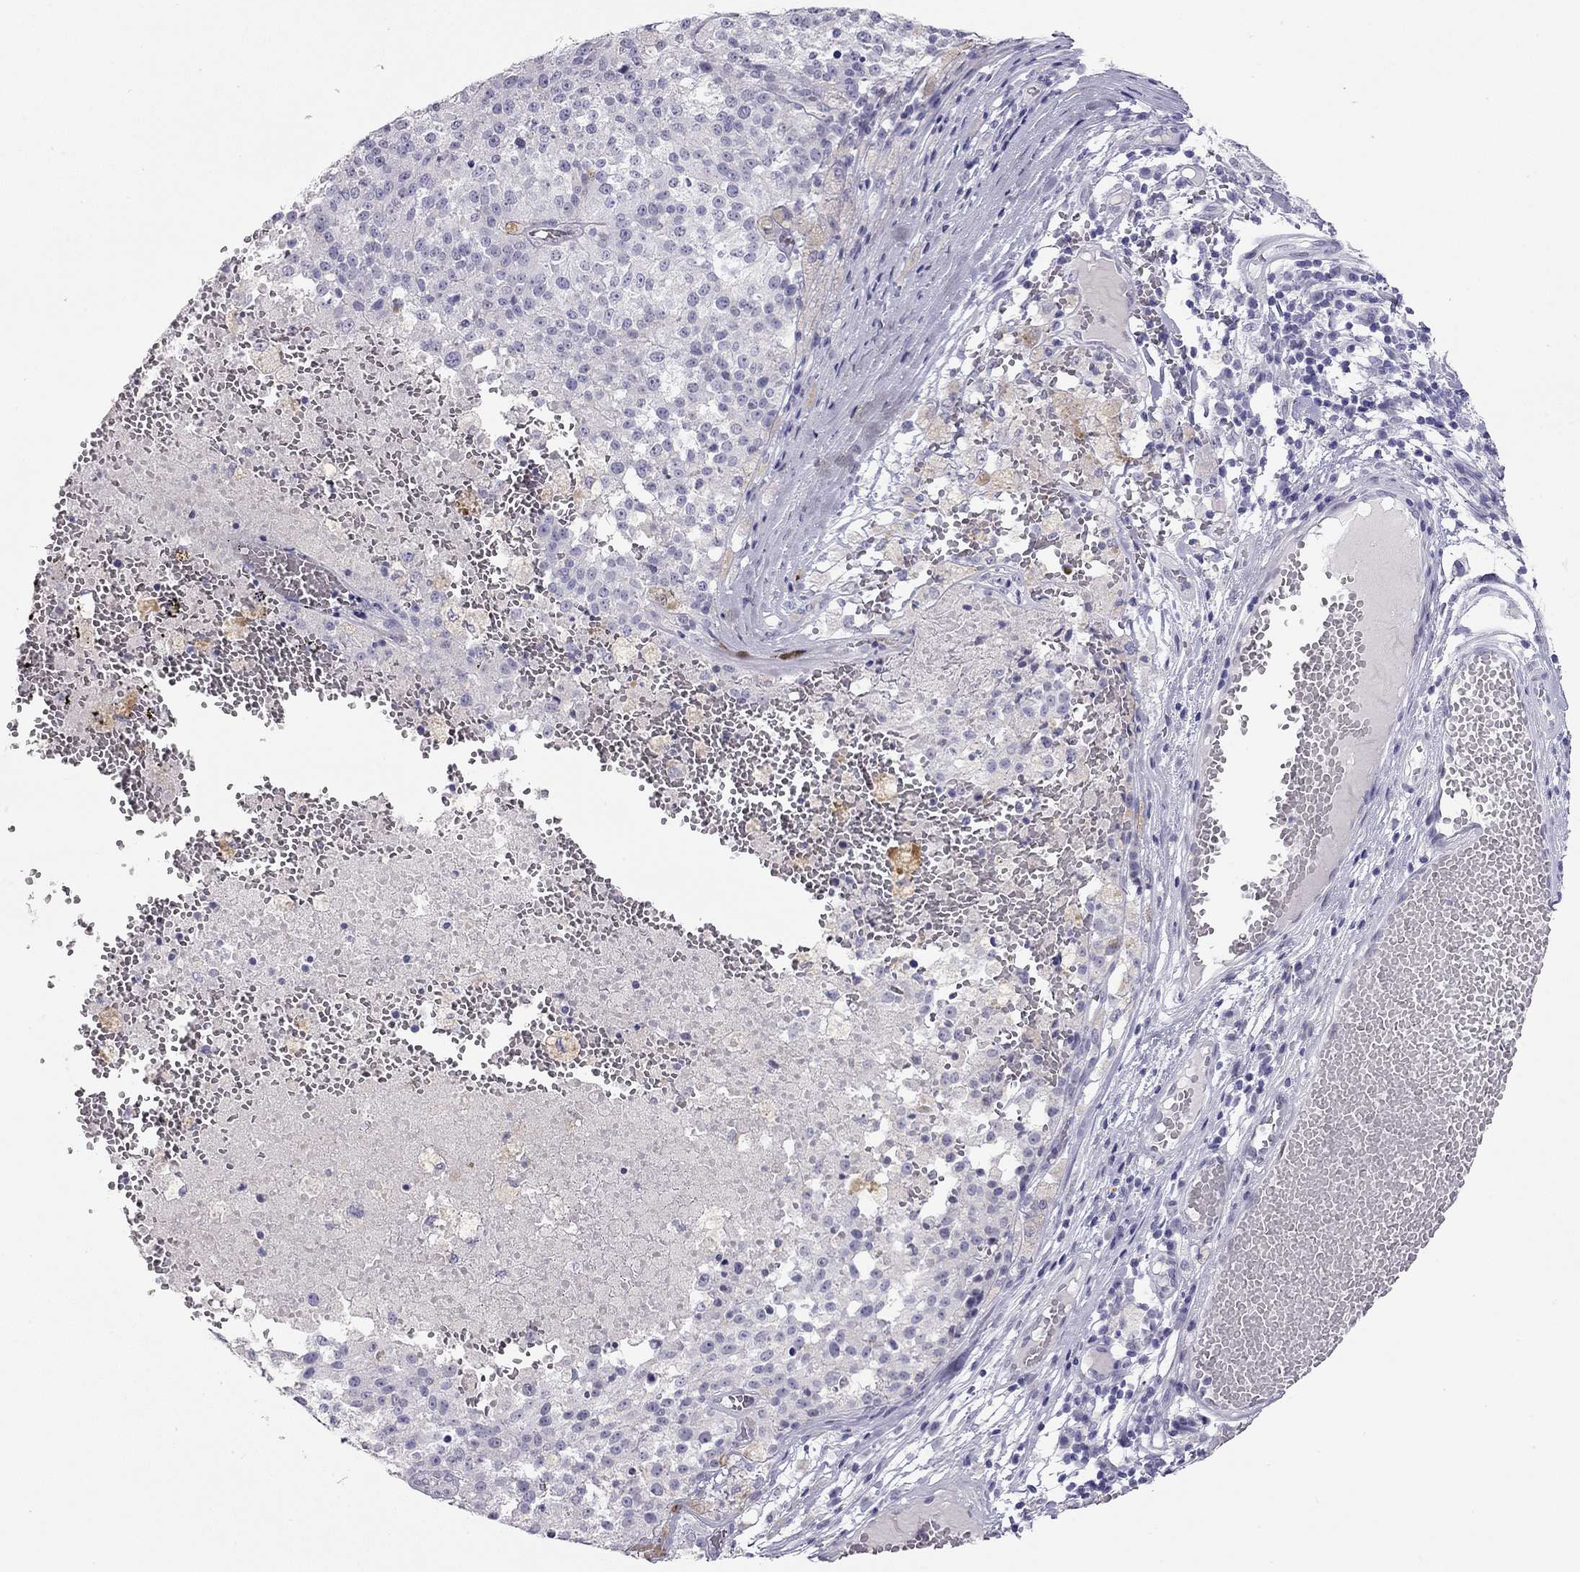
{"staining": {"intensity": "negative", "quantity": "none", "location": "none"}, "tissue": "melanoma", "cell_type": "Tumor cells", "image_type": "cancer", "snomed": [{"axis": "morphology", "description": "Malignant melanoma, Metastatic site"}, {"axis": "topography", "description": "Lymph node"}], "caption": "A high-resolution micrograph shows immunohistochemistry staining of malignant melanoma (metastatic site), which demonstrates no significant expression in tumor cells. (DAB immunohistochemistry, high magnification).", "gene": "KCNV2", "patient": {"sex": "female", "age": 64}}